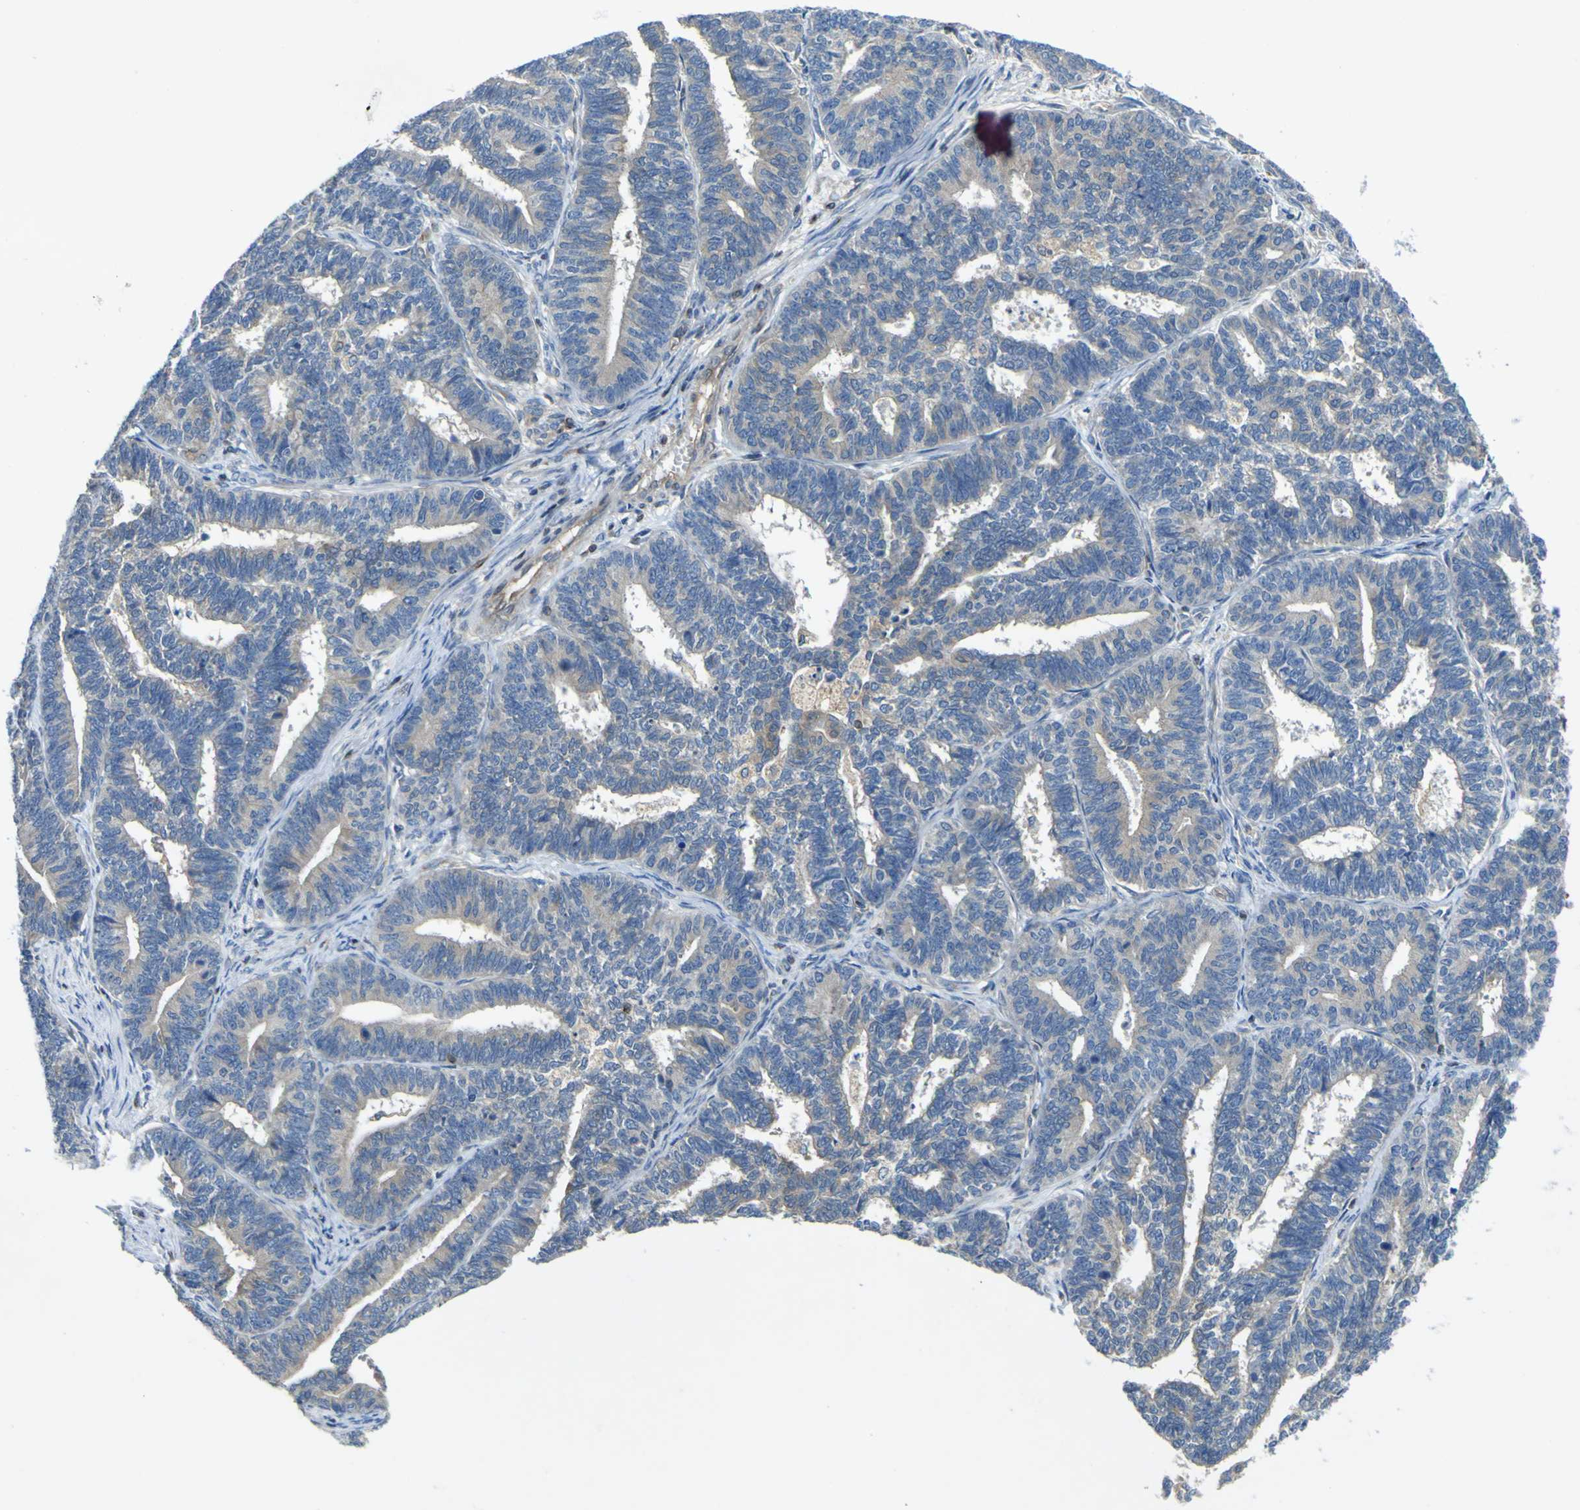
{"staining": {"intensity": "weak", "quantity": "25%-75%", "location": "cytoplasmic/membranous"}, "tissue": "endometrial cancer", "cell_type": "Tumor cells", "image_type": "cancer", "snomed": [{"axis": "morphology", "description": "Adenocarcinoma, NOS"}, {"axis": "topography", "description": "Endometrium"}], "caption": "The image reveals immunohistochemical staining of endometrial cancer. There is weak cytoplasmic/membranous positivity is present in approximately 25%-75% of tumor cells. Immunohistochemistry (ihc) stains the protein of interest in brown and the nuclei are stained blue.", "gene": "EML2", "patient": {"sex": "female", "age": 70}}